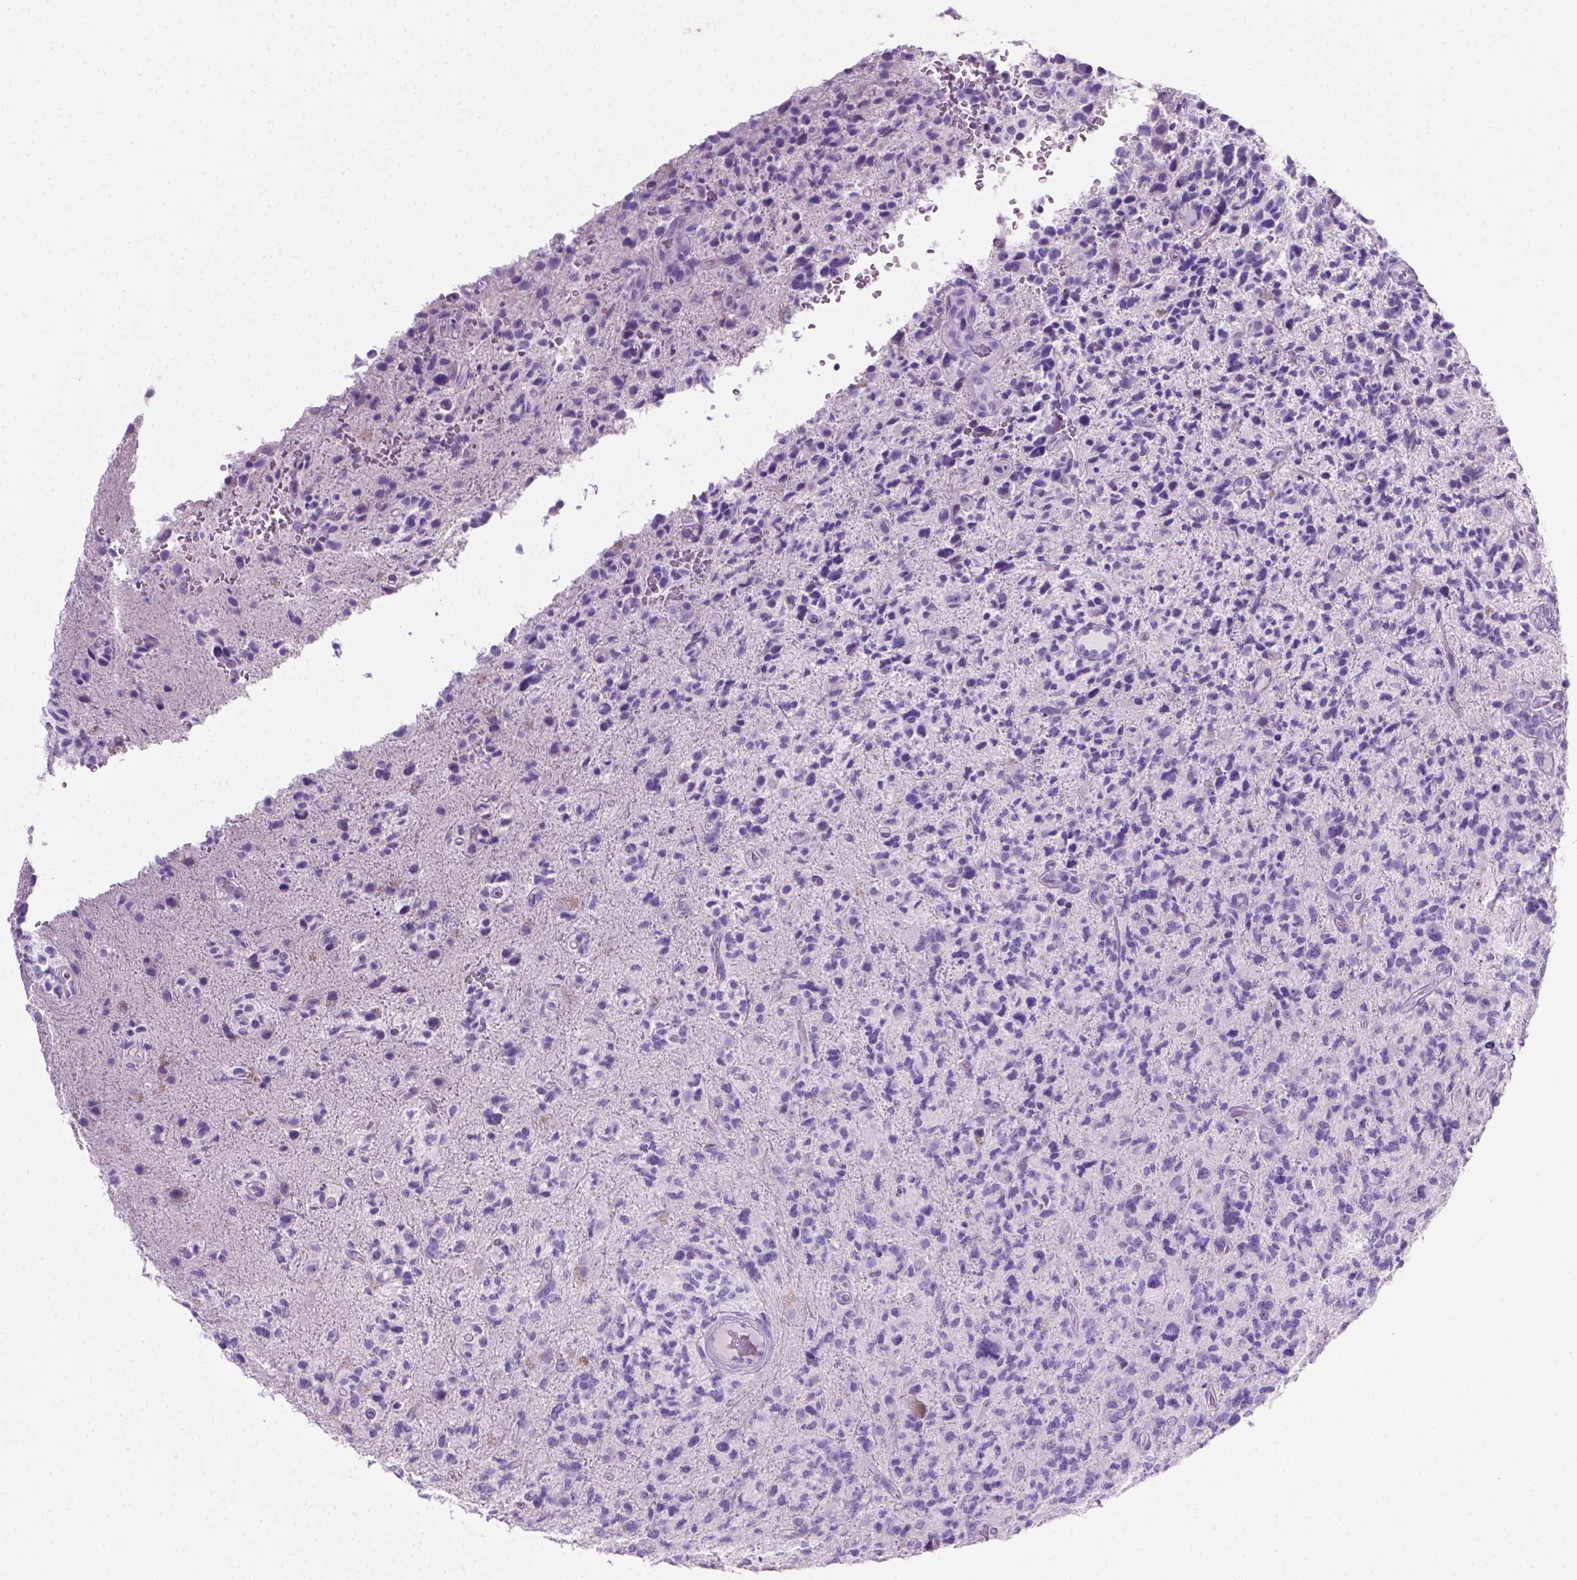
{"staining": {"intensity": "negative", "quantity": "none", "location": "none"}, "tissue": "glioma", "cell_type": "Tumor cells", "image_type": "cancer", "snomed": [{"axis": "morphology", "description": "Glioma, malignant, High grade"}, {"axis": "topography", "description": "Brain"}], "caption": "High power microscopy histopathology image of an immunohistochemistry (IHC) image of glioma, revealing no significant staining in tumor cells. The staining was performed using DAB to visualize the protein expression in brown, while the nuclei were stained in blue with hematoxylin (Magnification: 20x).", "gene": "LELP1", "patient": {"sex": "female", "age": 71}}